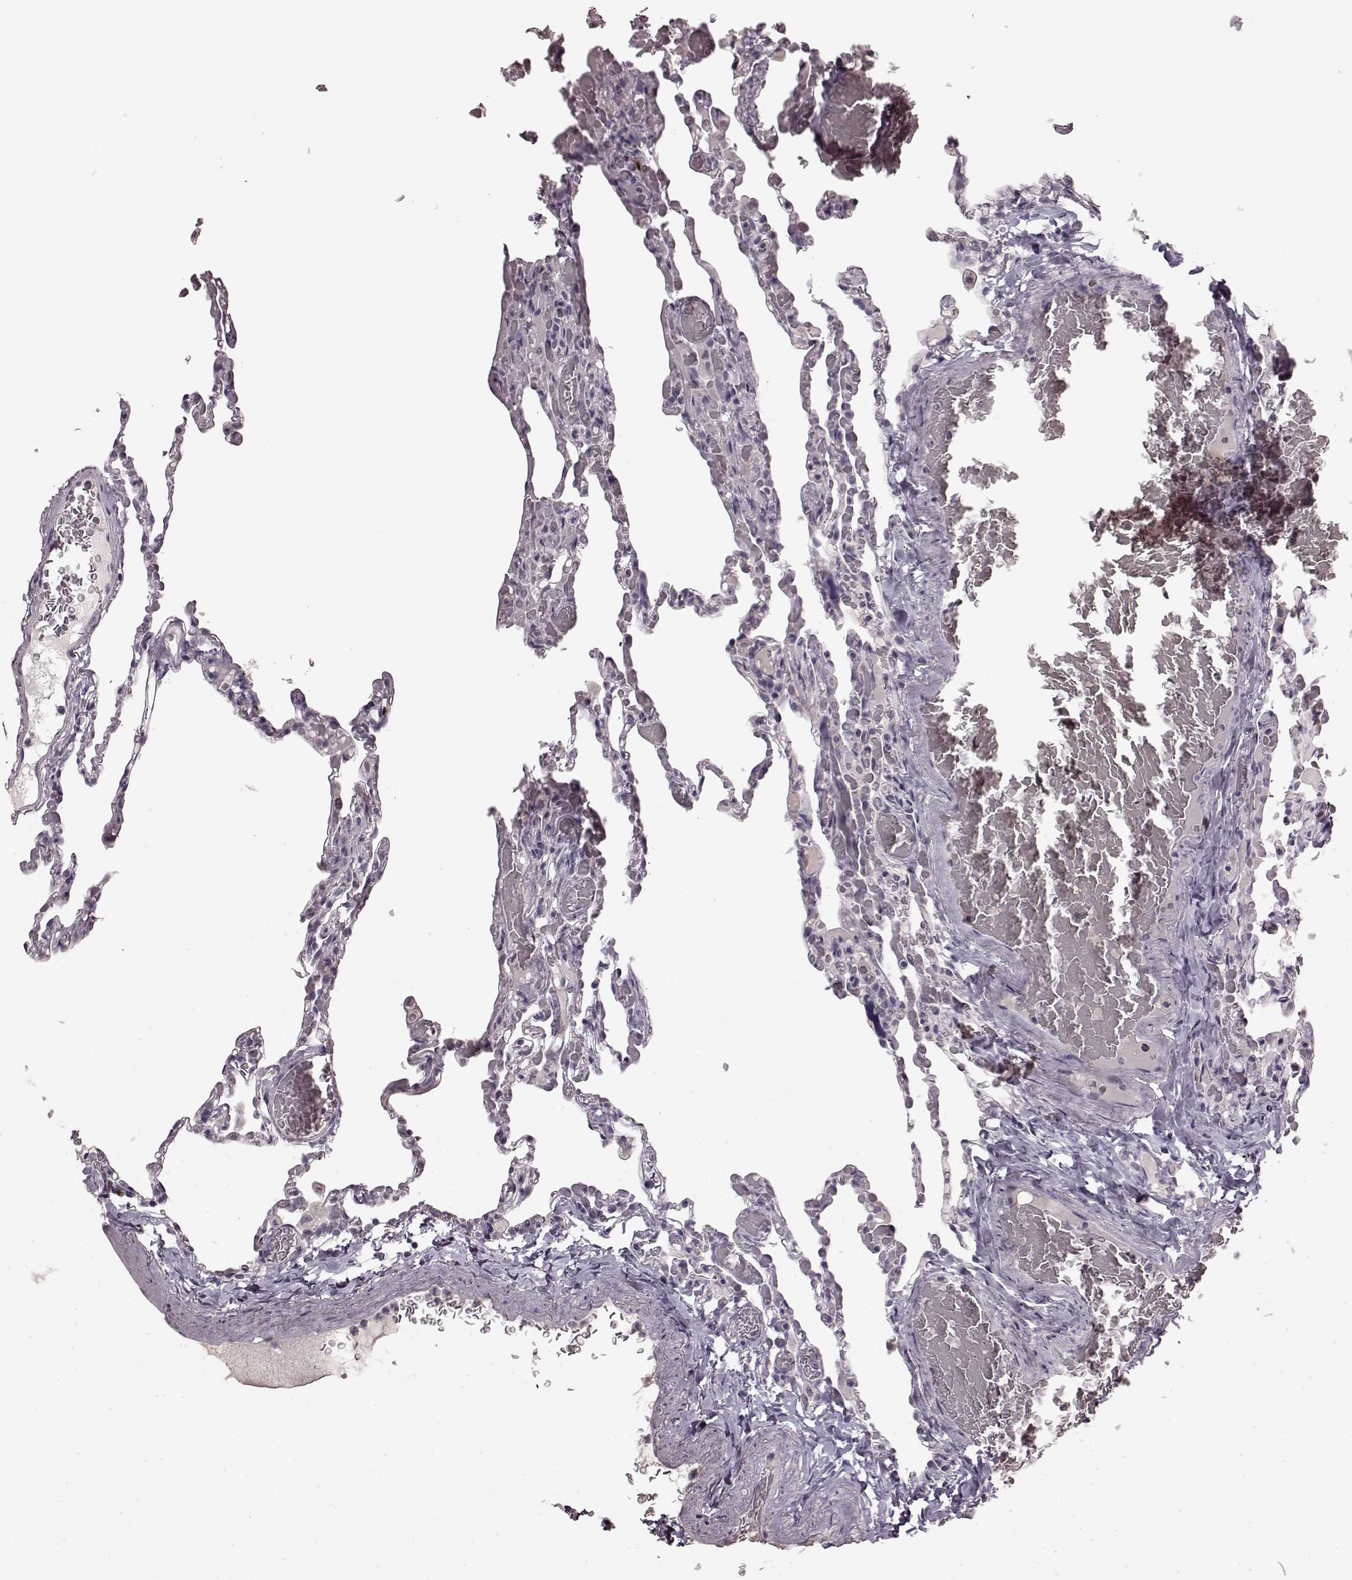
{"staining": {"intensity": "negative", "quantity": "none", "location": "none"}, "tissue": "lung", "cell_type": "Alveolar cells", "image_type": "normal", "snomed": [{"axis": "morphology", "description": "Normal tissue, NOS"}, {"axis": "topography", "description": "Lung"}], "caption": "Immunohistochemical staining of benign human lung reveals no significant expression in alveolar cells.", "gene": "CCNA2", "patient": {"sex": "female", "age": 43}}